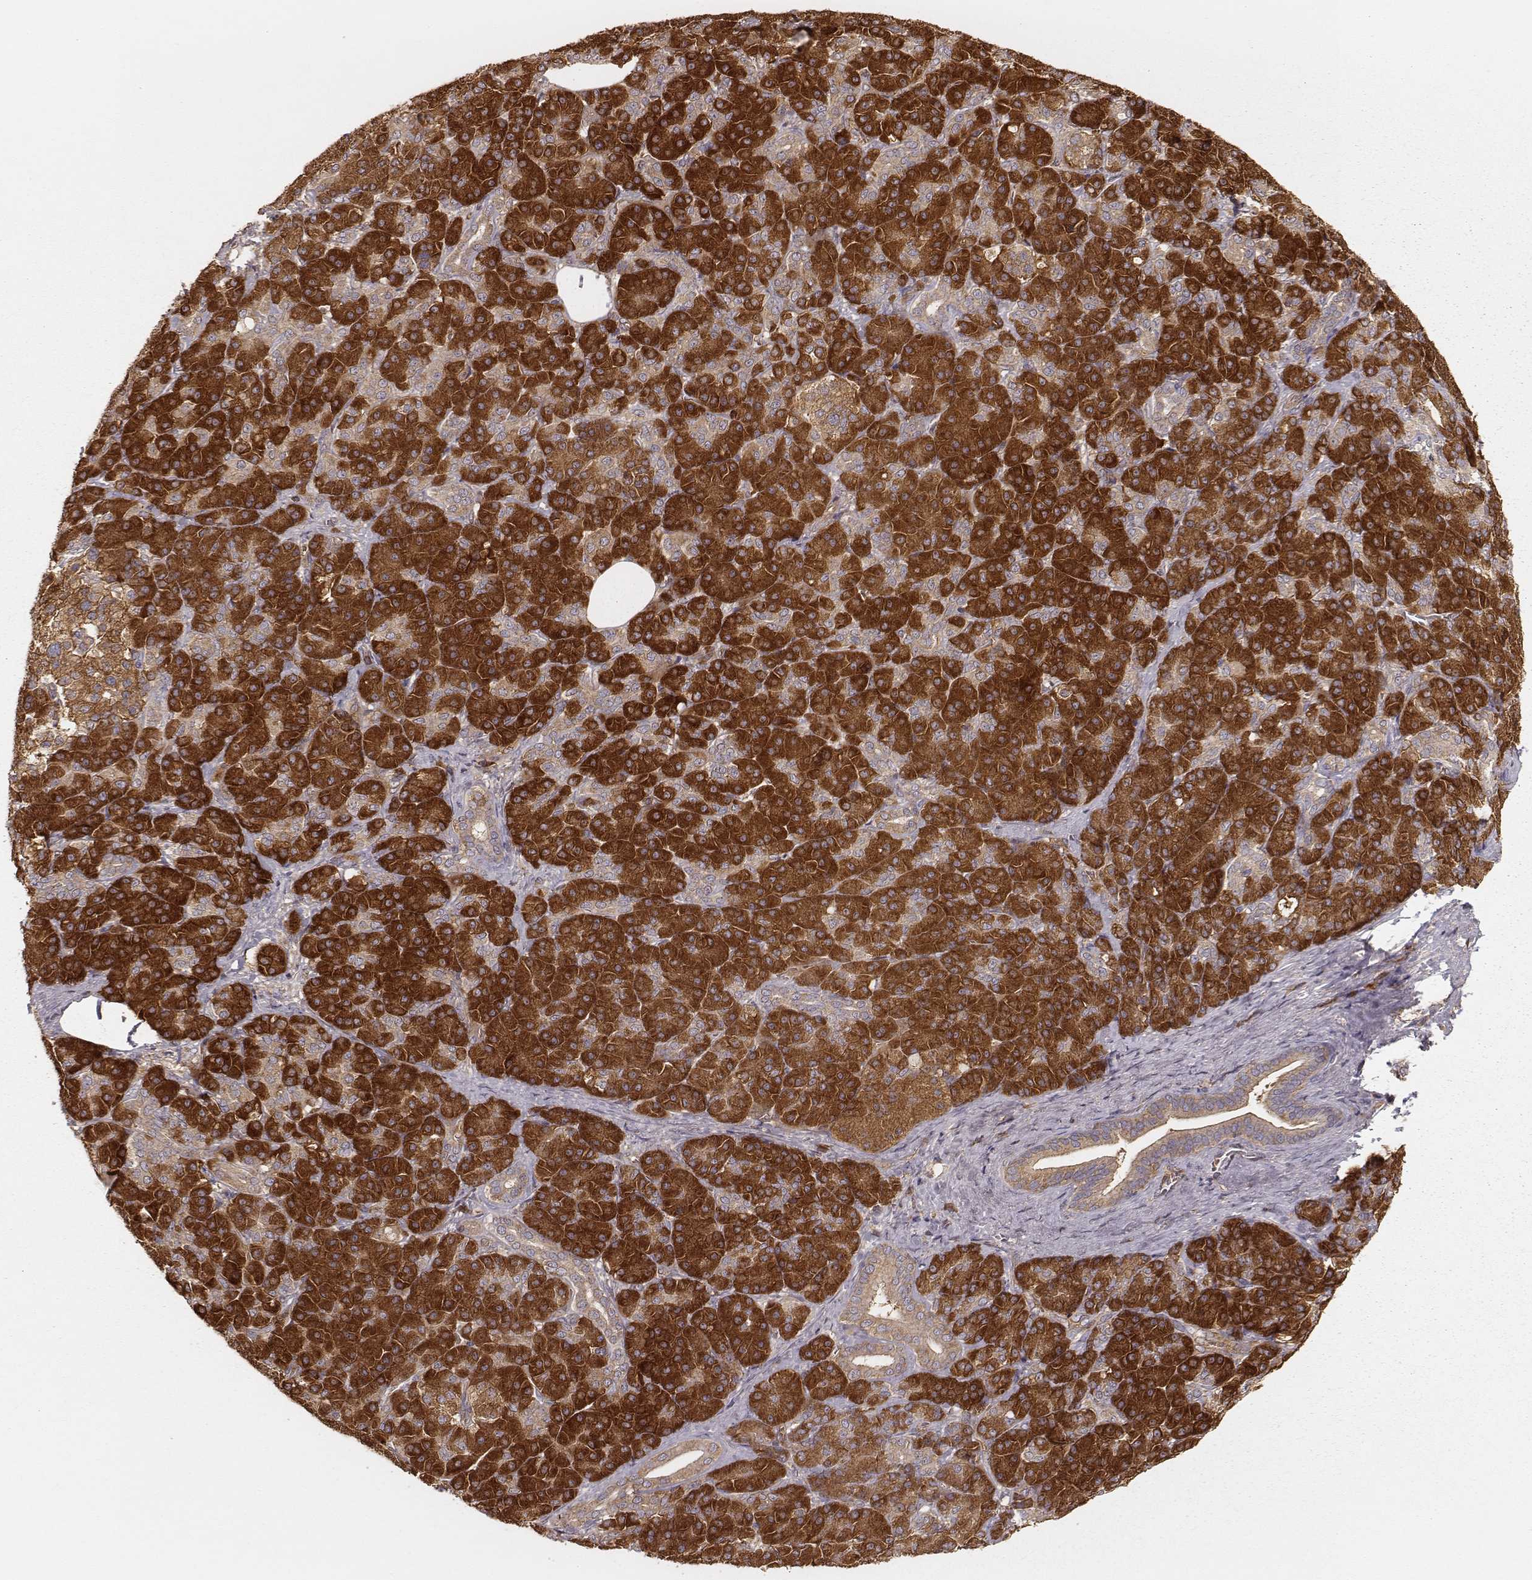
{"staining": {"intensity": "strong", "quantity": ">75%", "location": "cytoplasmic/membranous"}, "tissue": "pancreatic cancer", "cell_type": "Tumor cells", "image_type": "cancer", "snomed": [{"axis": "morphology", "description": "Normal tissue, NOS"}, {"axis": "morphology", "description": "Inflammation, NOS"}, {"axis": "morphology", "description": "Adenocarcinoma, NOS"}, {"axis": "topography", "description": "Pancreas"}], "caption": "Brown immunohistochemical staining in human adenocarcinoma (pancreatic) exhibits strong cytoplasmic/membranous expression in about >75% of tumor cells. The staining was performed using DAB (3,3'-diaminobenzidine) to visualize the protein expression in brown, while the nuclei were stained in blue with hematoxylin (Magnification: 20x).", "gene": "CARS1", "patient": {"sex": "male", "age": 57}}